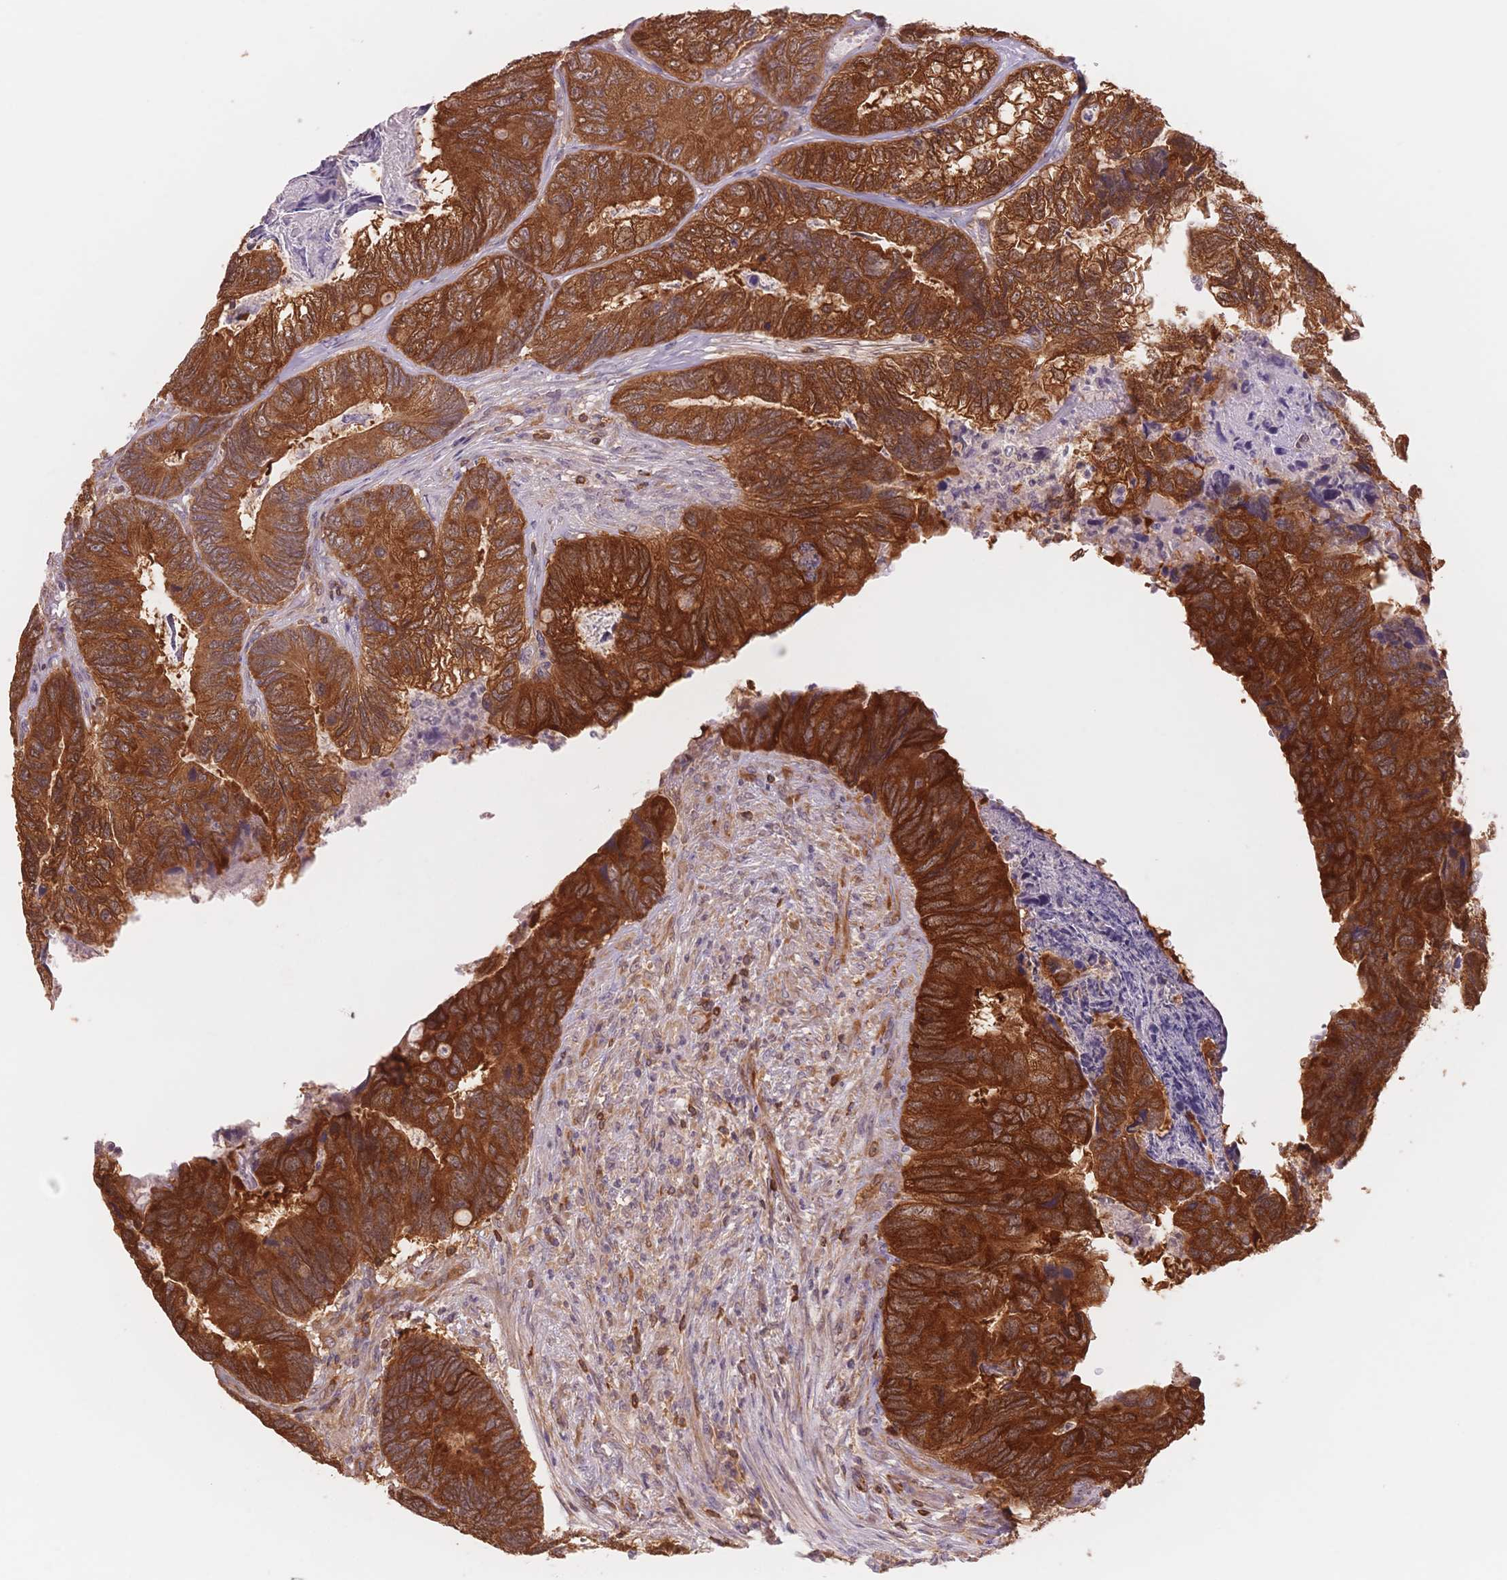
{"staining": {"intensity": "strong", "quantity": ">75%", "location": "cytoplasmic/membranous"}, "tissue": "colorectal cancer", "cell_type": "Tumor cells", "image_type": "cancer", "snomed": [{"axis": "morphology", "description": "Adenocarcinoma, NOS"}, {"axis": "topography", "description": "Colon"}], "caption": "Colorectal cancer stained with DAB IHC displays high levels of strong cytoplasmic/membranous staining in about >75% of tumor cells. (brown staining indicates protein expression, while blue staining denotes nuclei).", "gene": "STK39", "patient": {"sex": "female", "age": 67}}